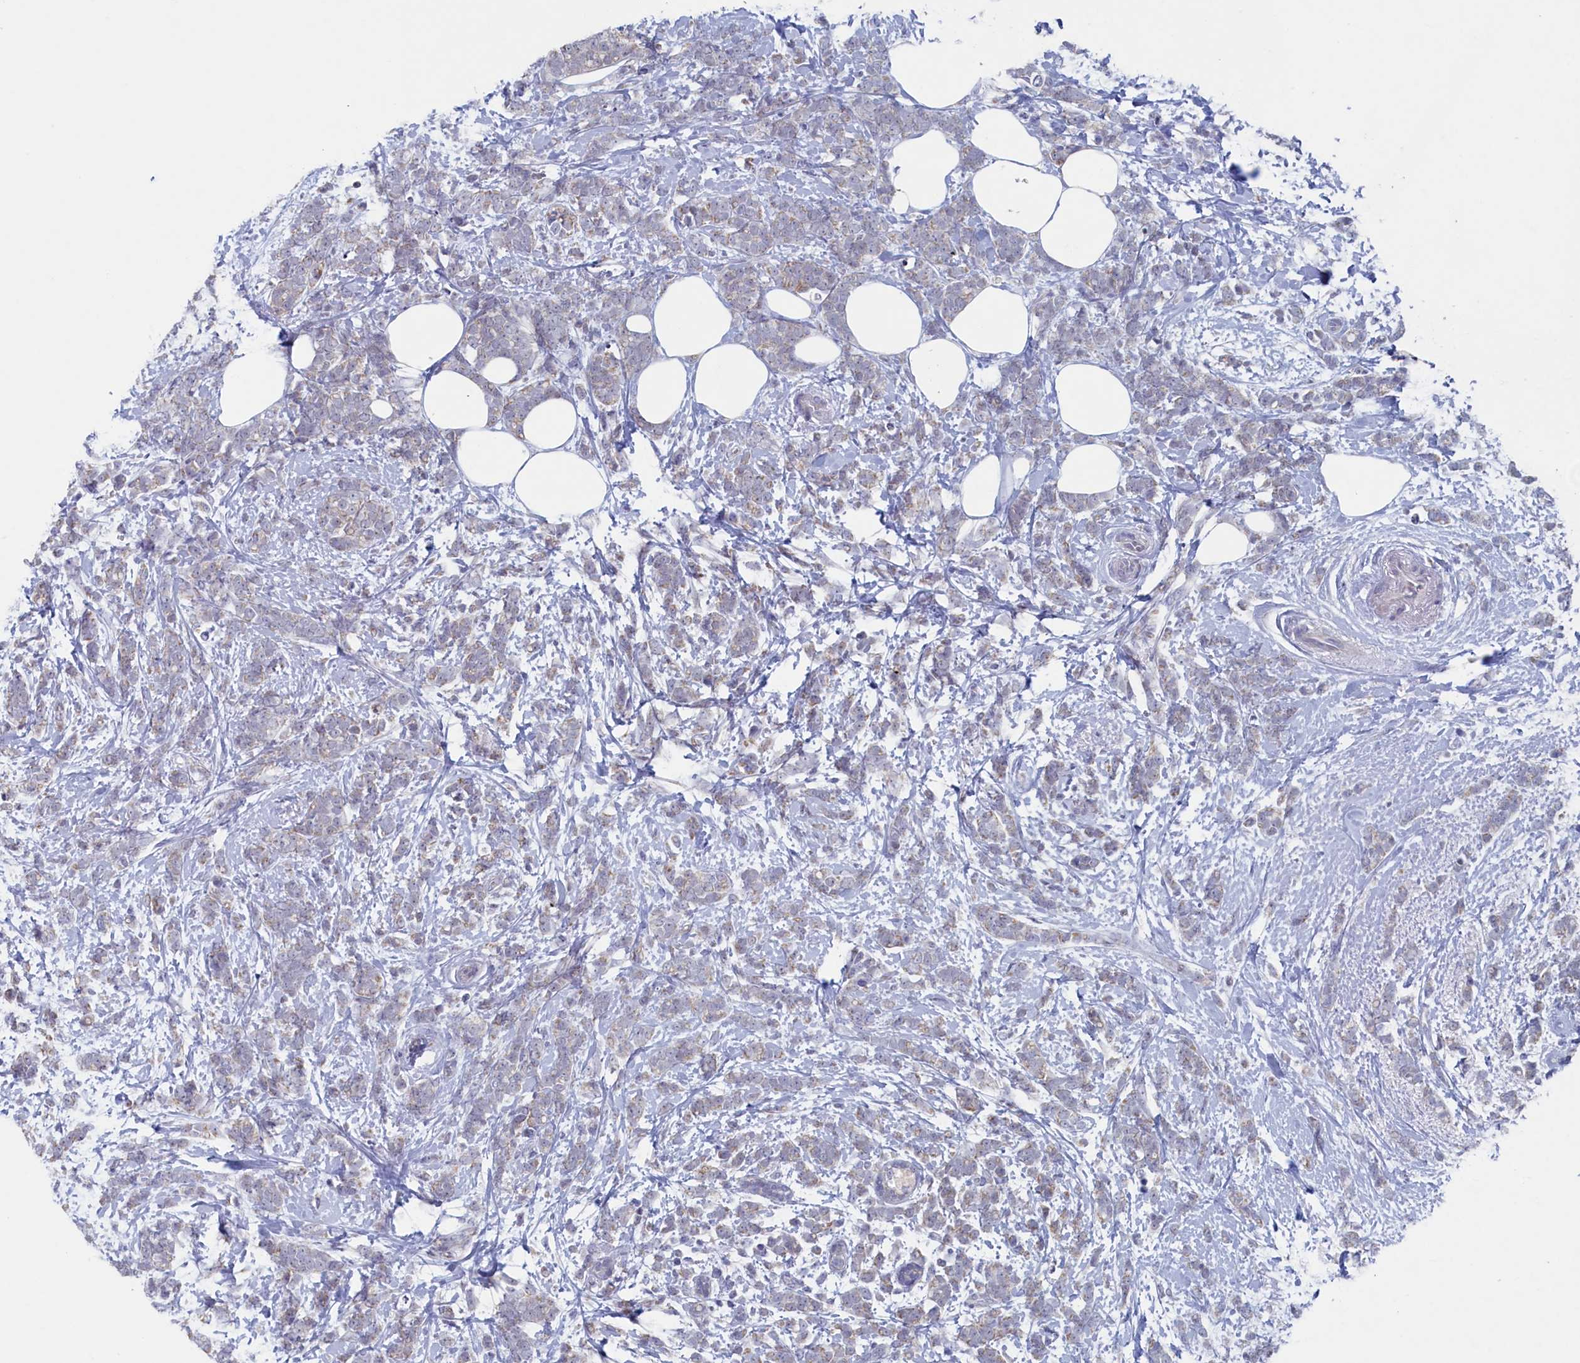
{"staining": {"intensity": "weak", "quantity": "<25%", "location": "cytoplasmic/membranous"}, "tissue": "breast cancer", "cell_type": "Tumor cells", "image_type": "cancer", "snomed": [{"axis": "morphology", "description": "Lobular carcinoma"}, {"axis": "topography", "description": "Breast"}], "caption": "Immunohistochemical staining of breast cancer displays no significant positivity in tumor cells.", "gene": "WDR76", "patient": {"sex": "female", "age": 58}}